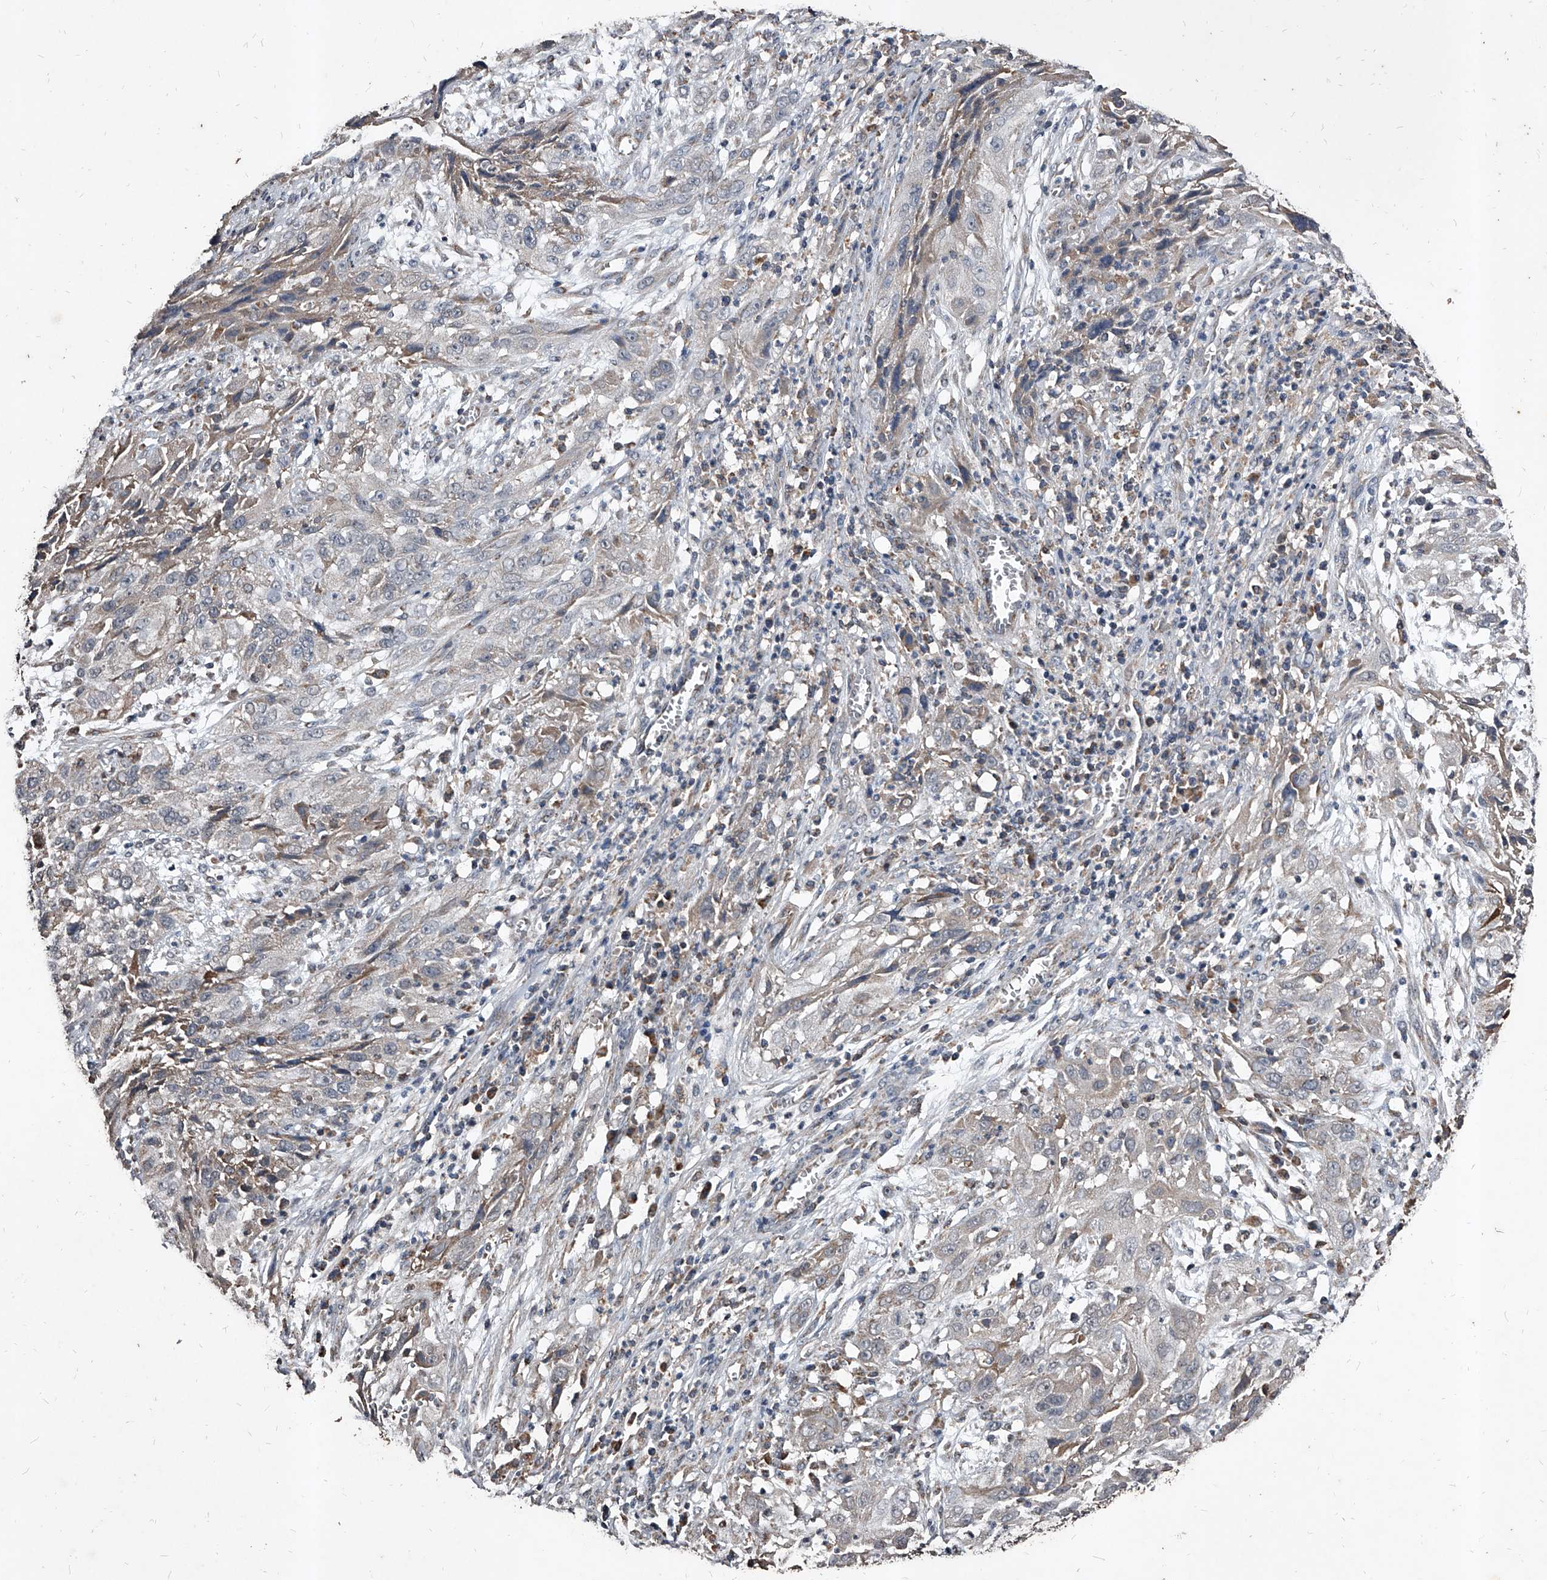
{"staining": {"intensity": "negative", "quantity": "none", "location": "none"}, "tissue": "cervical cancer", "cell_type": "Tumor cells", "image_type": "cancer", "snomed": [{"axis": "morphology", "description": "Squamous cell carcinoma, NOS"}, {"axis": "topography", "description": "Cervix"}], "caption": "Immunohistochemical staining of human cervical cancer (squamous cell carcinoma) demonstrates no significant expression in tumor cells.", "gene": "GPR183", "patient": {"sex": "female", "age": 32}}